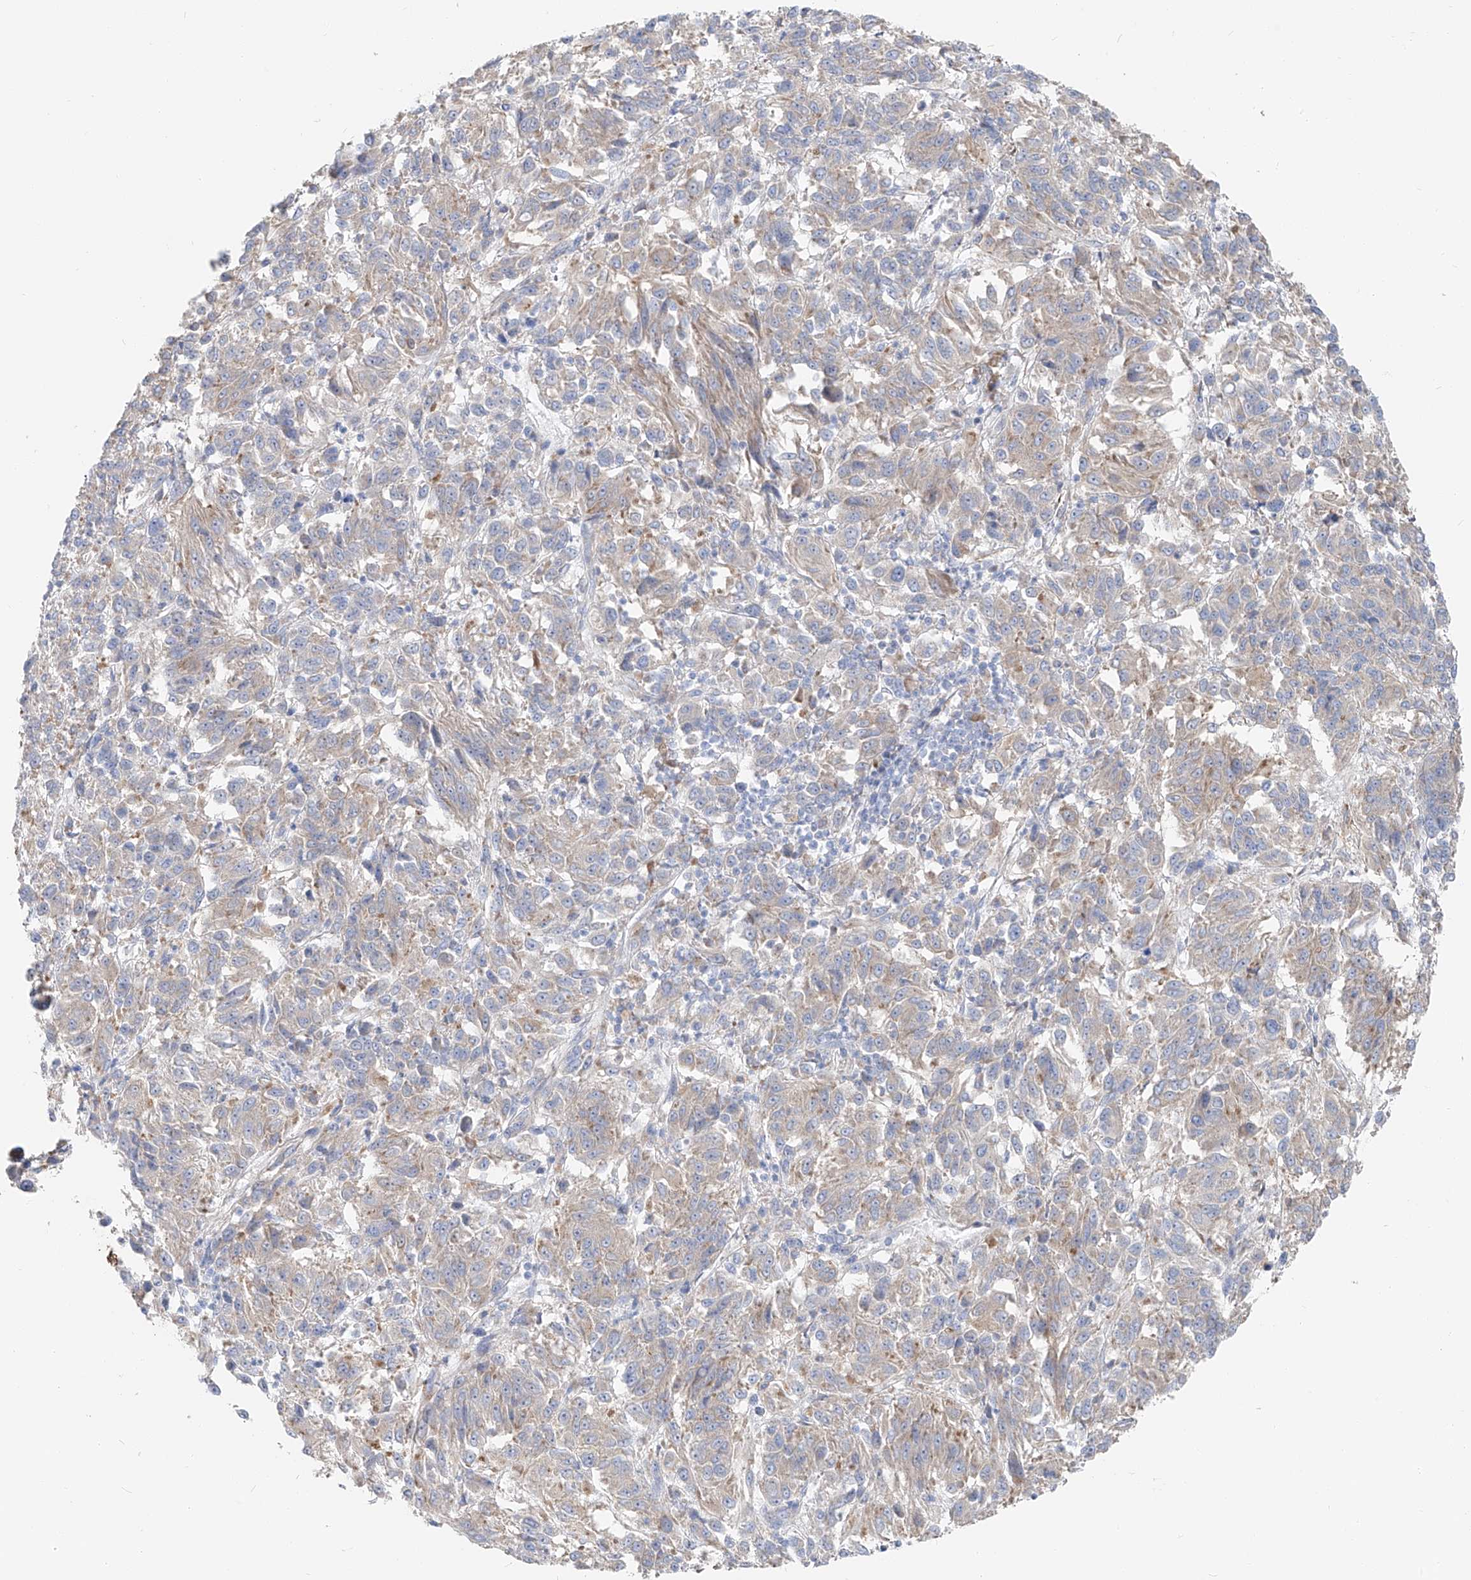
{"staining": {"intensity": "negative", "quantity": "none", "location": "none"}, "tissue": "melanoma", "cell_type": "Tumor cells", "image_type": "cancer", "snomed": [{"axis": "morphology", "description": "Malignant melanoma, Metastatic site"}, {"axis": "topography", "description": "Lung"}], "caption": "High power microscopy photomicrograph of an IHC image of melanoma, revealing no significant staining in tumor cells. The staining is performed using DAB brown chromogen with nuclei counter-stained in using hematoxylin.", "gene": "UFL1", "patient": {"sex": "male", "age": 64}}